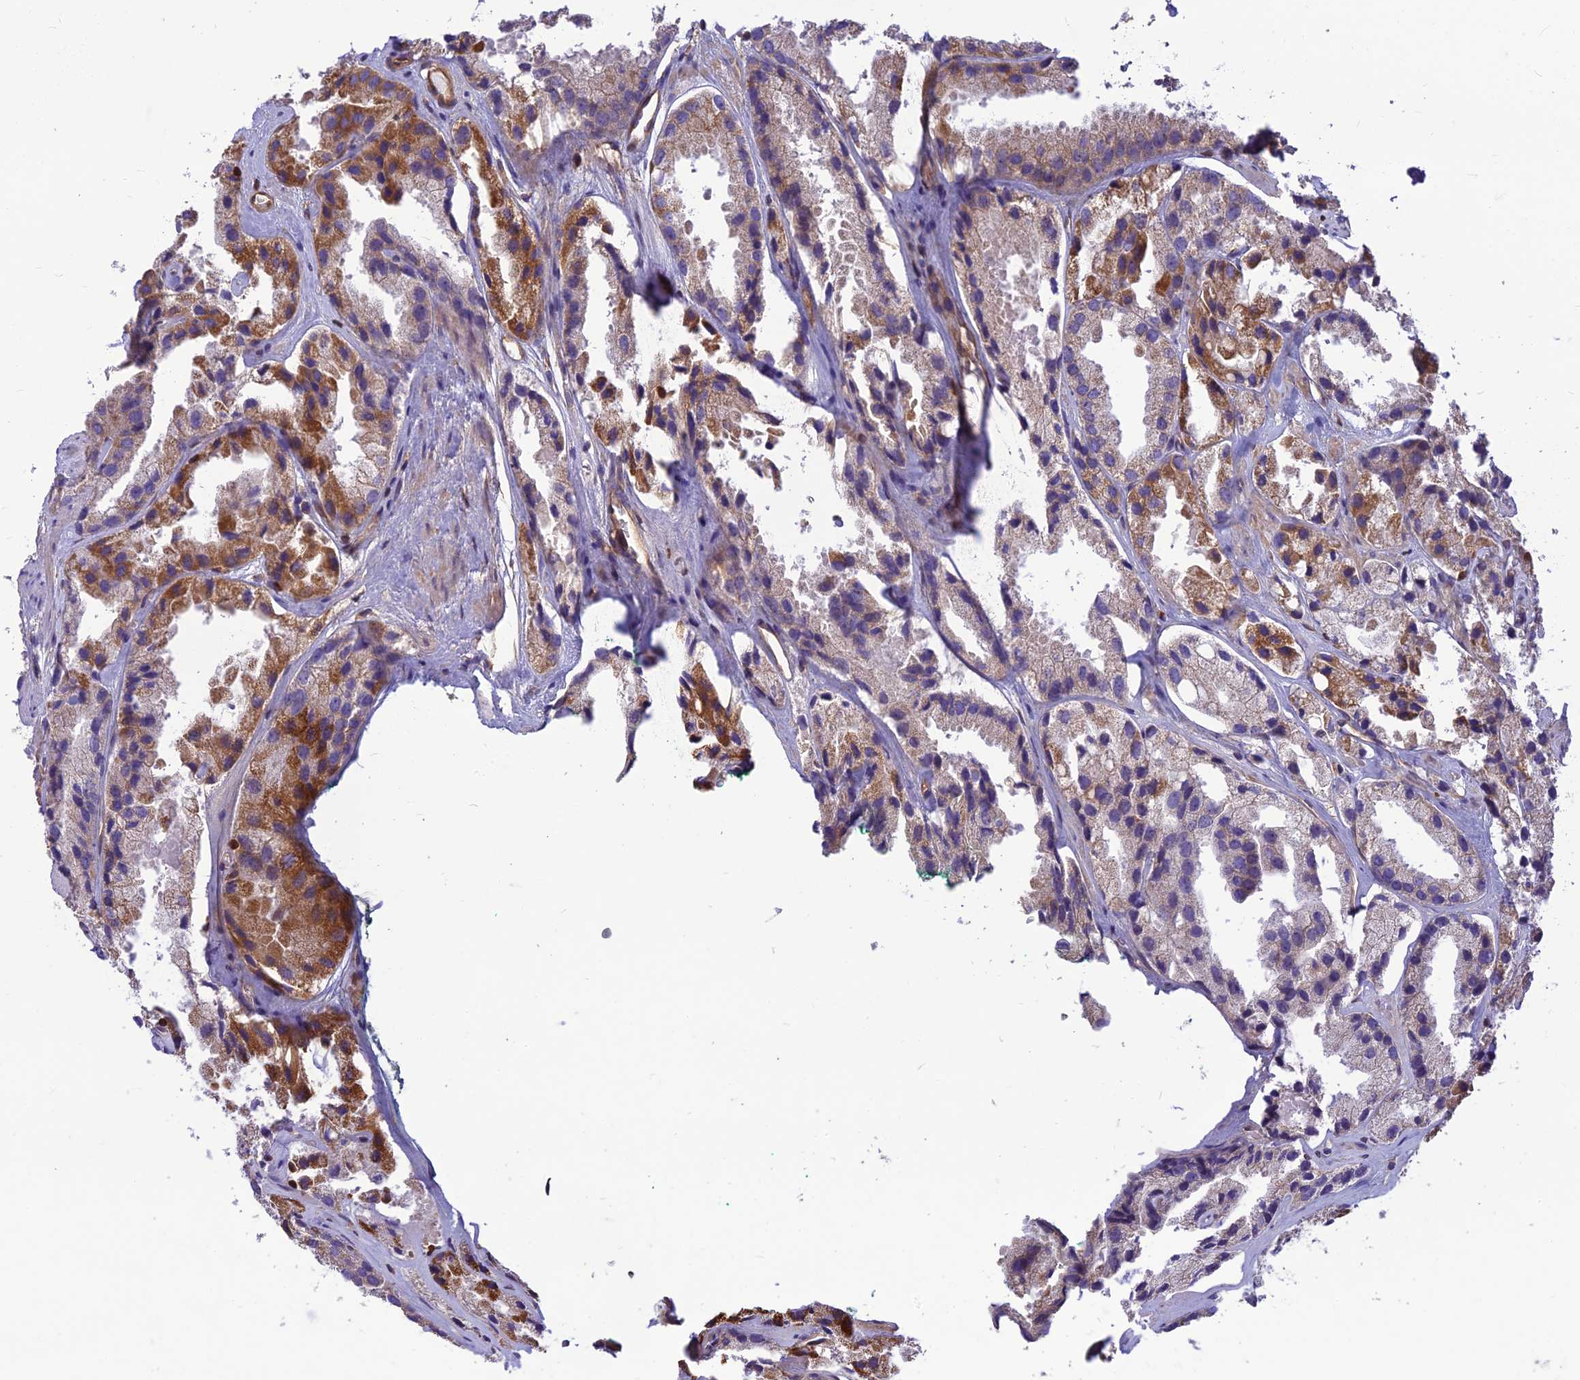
{"staining": {"intensity": "moderate", "quantity": "<25%", "location": "cytoplasmic/membranous"}, "tissue": "prostate cancer", "cell_type": "Tumor cells", "image_type": "cancer", "snomed": [{"axis": "morphology", "description": "Adenocarcinoma, High grade"}, {"axis": "topography", "description": "Prostate"}], "caption": "Human prostate cancer stained for a protein (brown) reveals moderate cytoplasmic/membranous positive staining in approximately <25% of tumor cells.", "gene": "HPSE2", "patient": {"sex": "male", "age": 66}}